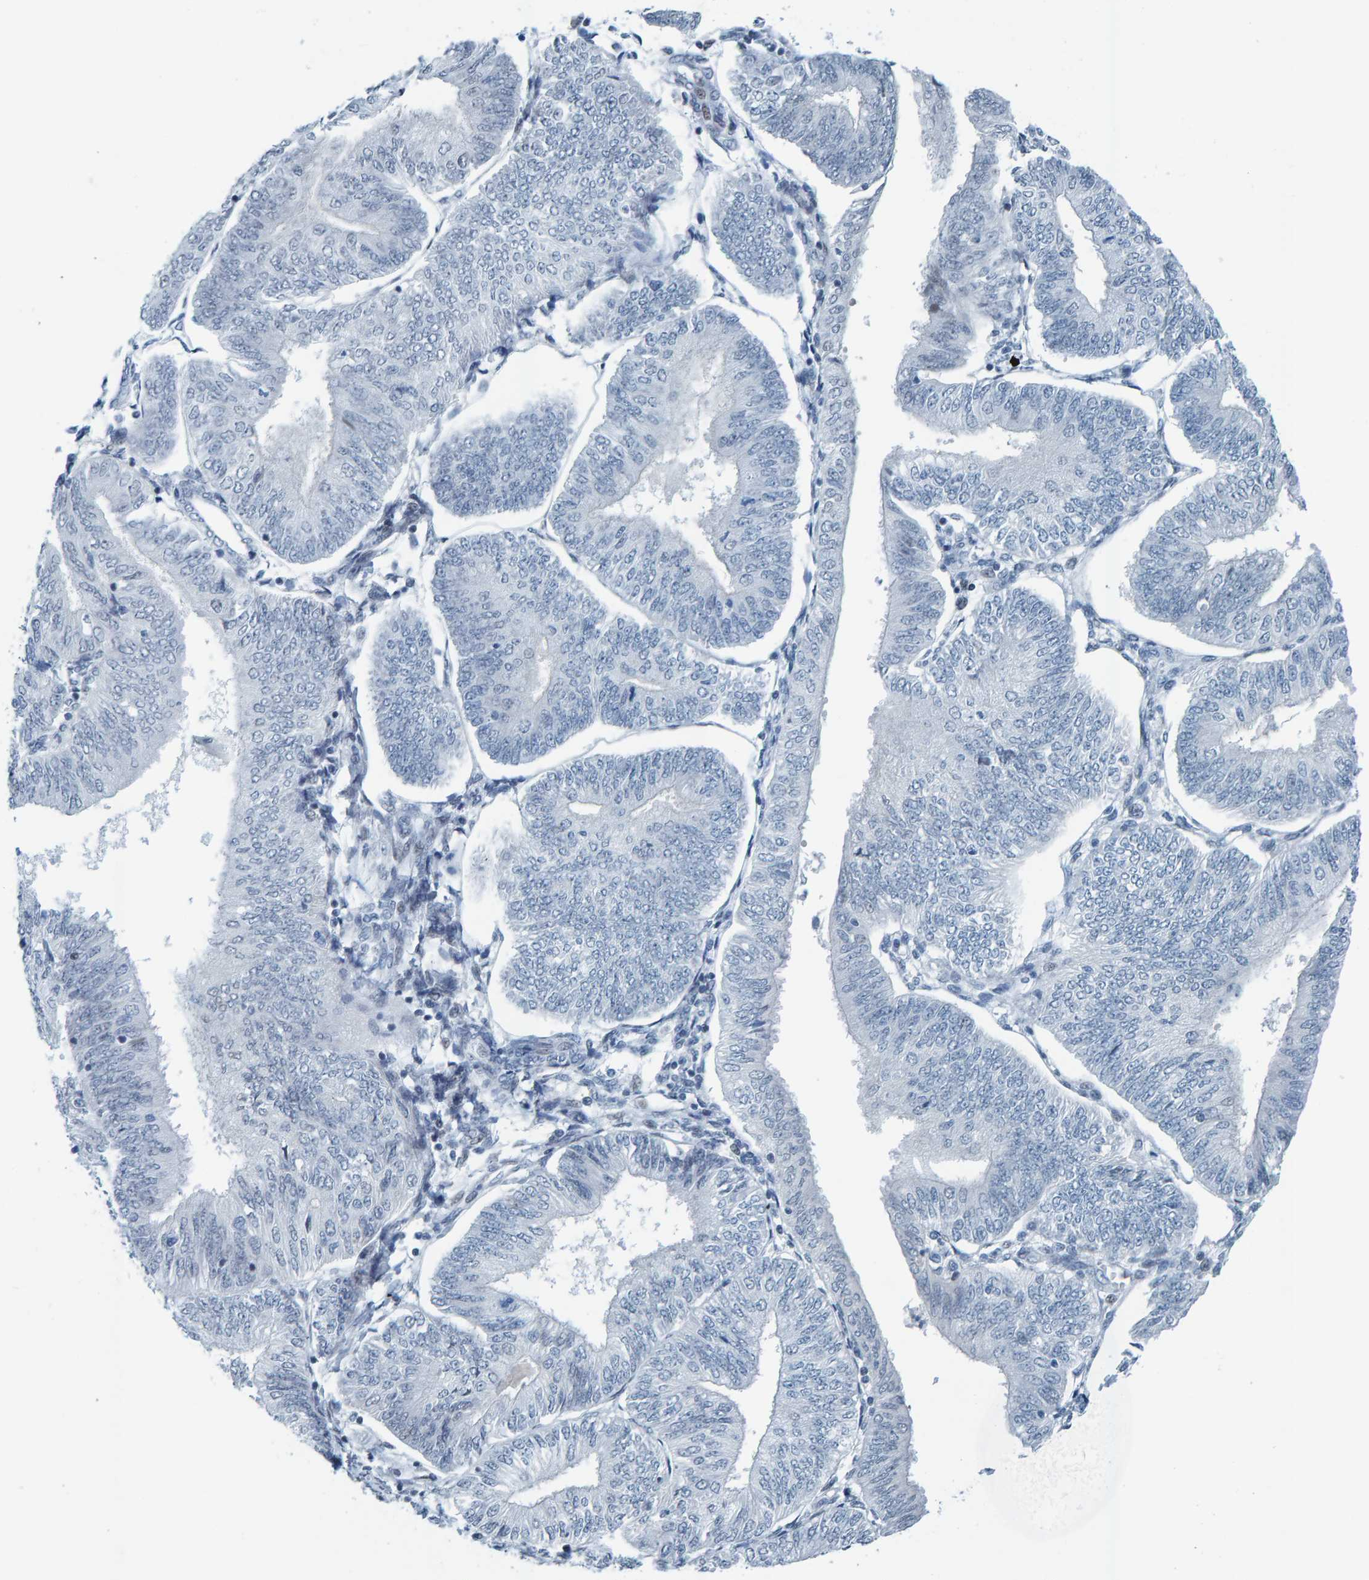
{"staining": {"intensity": "negative", "quantity": "none", "location": "none"}, "tissue": "endometrial cancer", "cell_type": "Tumor cells", "image_type": "cancer", "snomed": [{"axis": "morphology", "description": "Adenocarcinoma, NOS"}, {"axis": "topography", "description": "Endometrium"}], "caption": "Immunohistochemistry of human endometrial cancer (adenocarcinoma) demonstrates no positivity in tumor cells.", "gene": "CNP", "patient": {"sex": "female", "age": 58}}